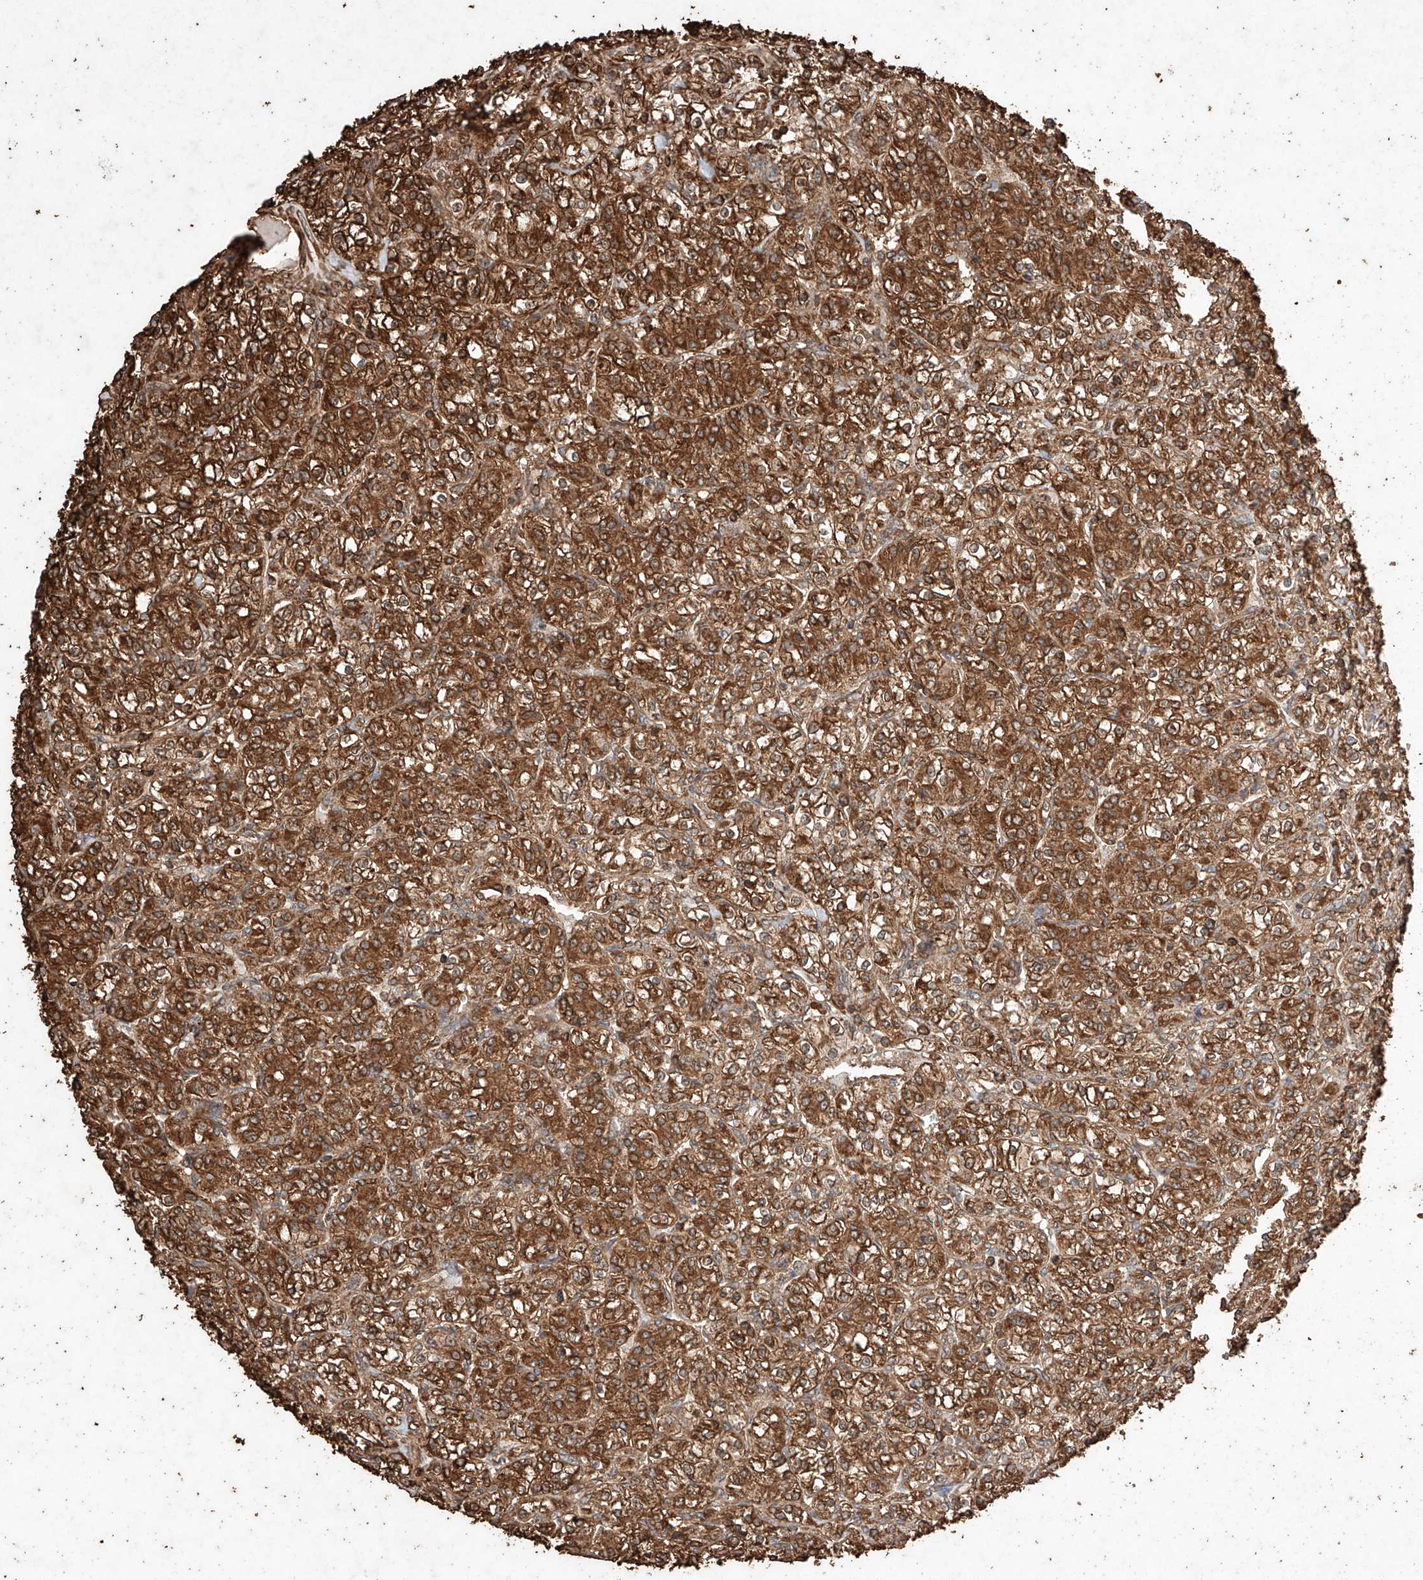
{"staining": {"intensity": "strong", "quantity": ">75%", "location": "cytoplasmic/membranous"}, "tissue": "renal cancer", "cell_type": "Tumor cells", "image_type": "cancer", "snomed": [{"axis": "morphology", "description": "Adenocarcinoma, NOS"}, {"axis": "topography", "description": "Kidney"}], "caption": "Tumor cells reveal high levels of strong cytoplasmic/membranous expression in approximately >75% of cells in adenocarcinoma (renal).", "gene": "M6PR", "patient": {"sex": "male", "age": 77}}